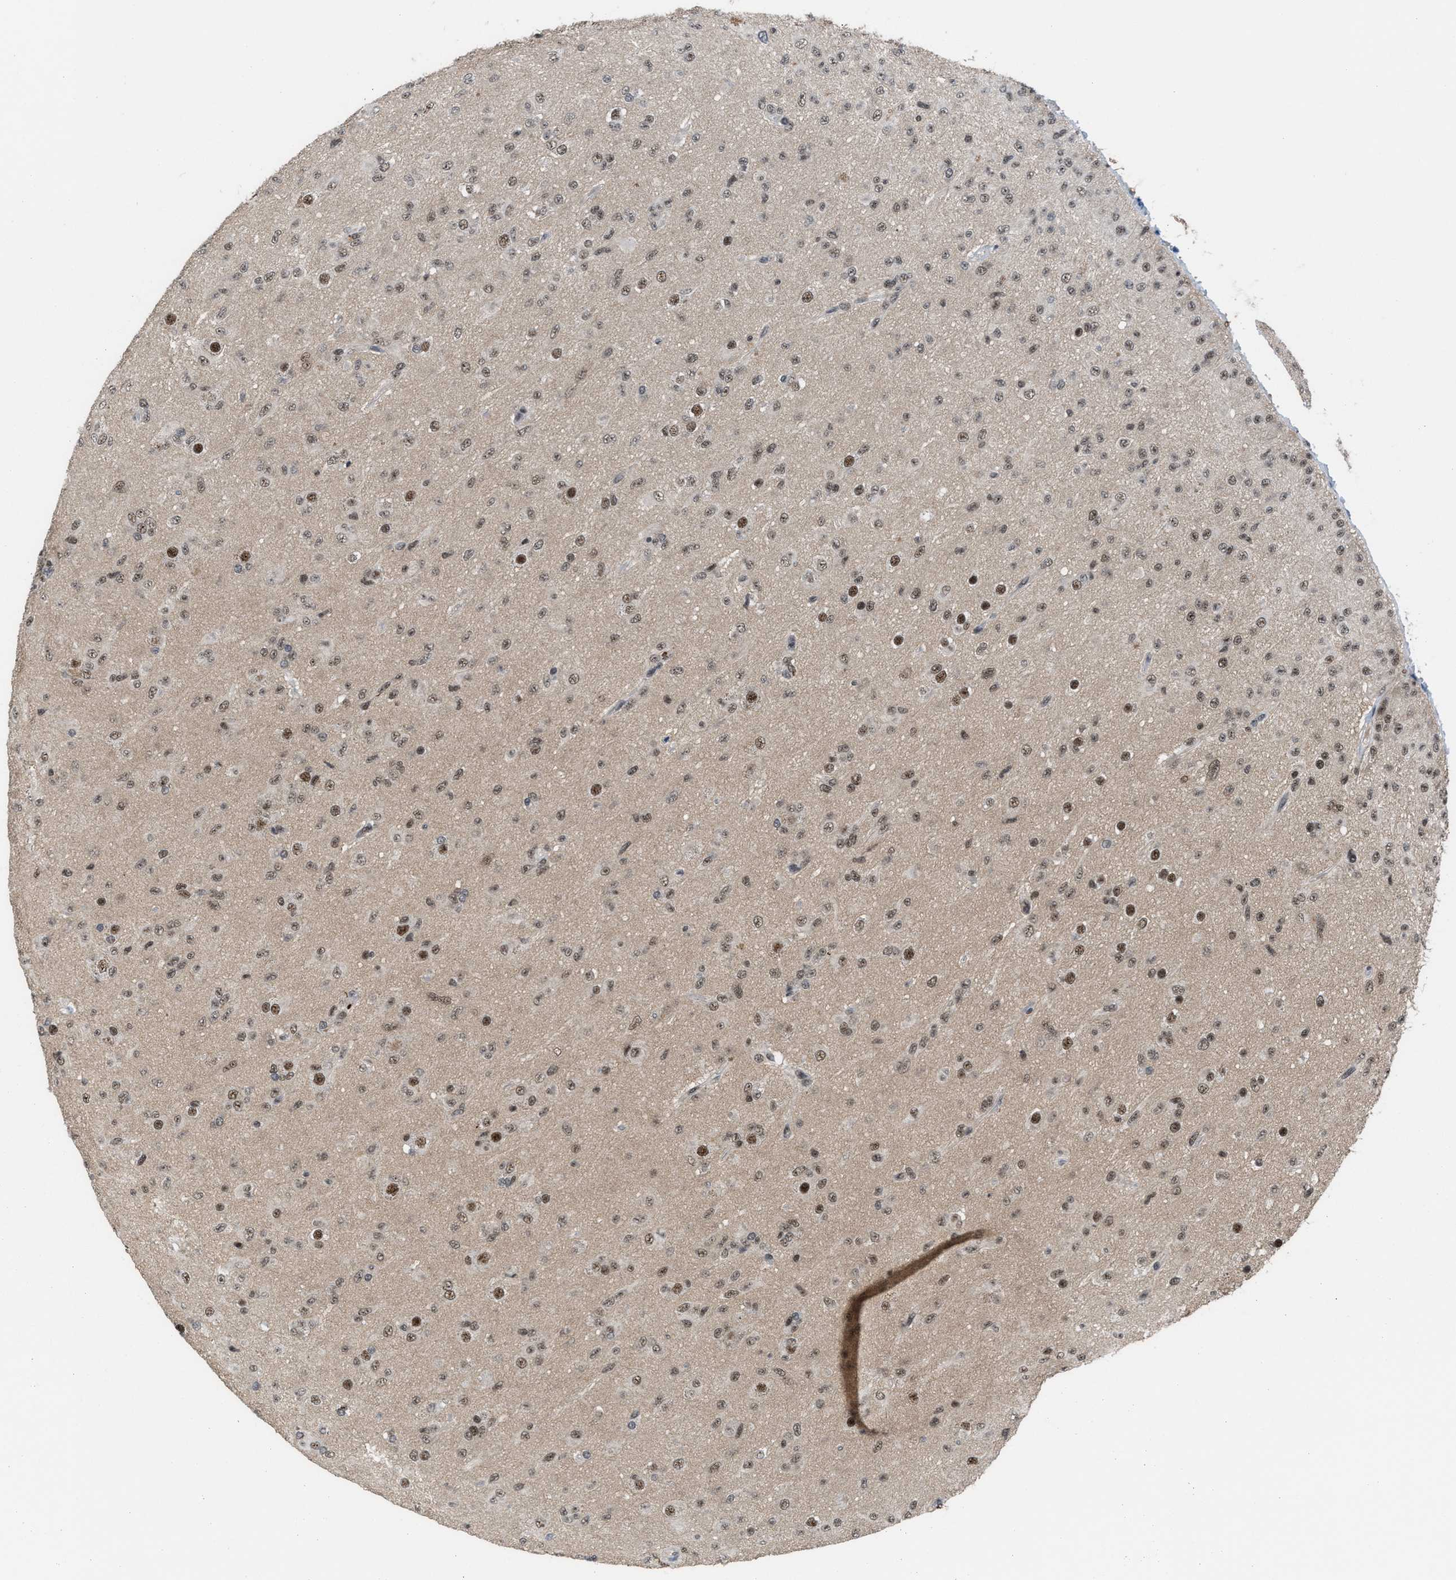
{"staining": {"intensity": "moderate", "quantity": ">75%", "location": "nuclear"}, "tissue": "glioma", "cell_type": "Tumor cells", "image_type": "cancer", "snomed": [{"axis": "morphology", "description": "Glioma, malignant, Low grade"}, {"axis": "topography", "description": "Brain"}], "caption": "Immunohistochemical staining of glioma demonstrates medium levels of moderate nuclear expression in approximately >75% of tumor cells.", "gene": "PRPF4", "patient": {"sex": "male", "age": 65}}